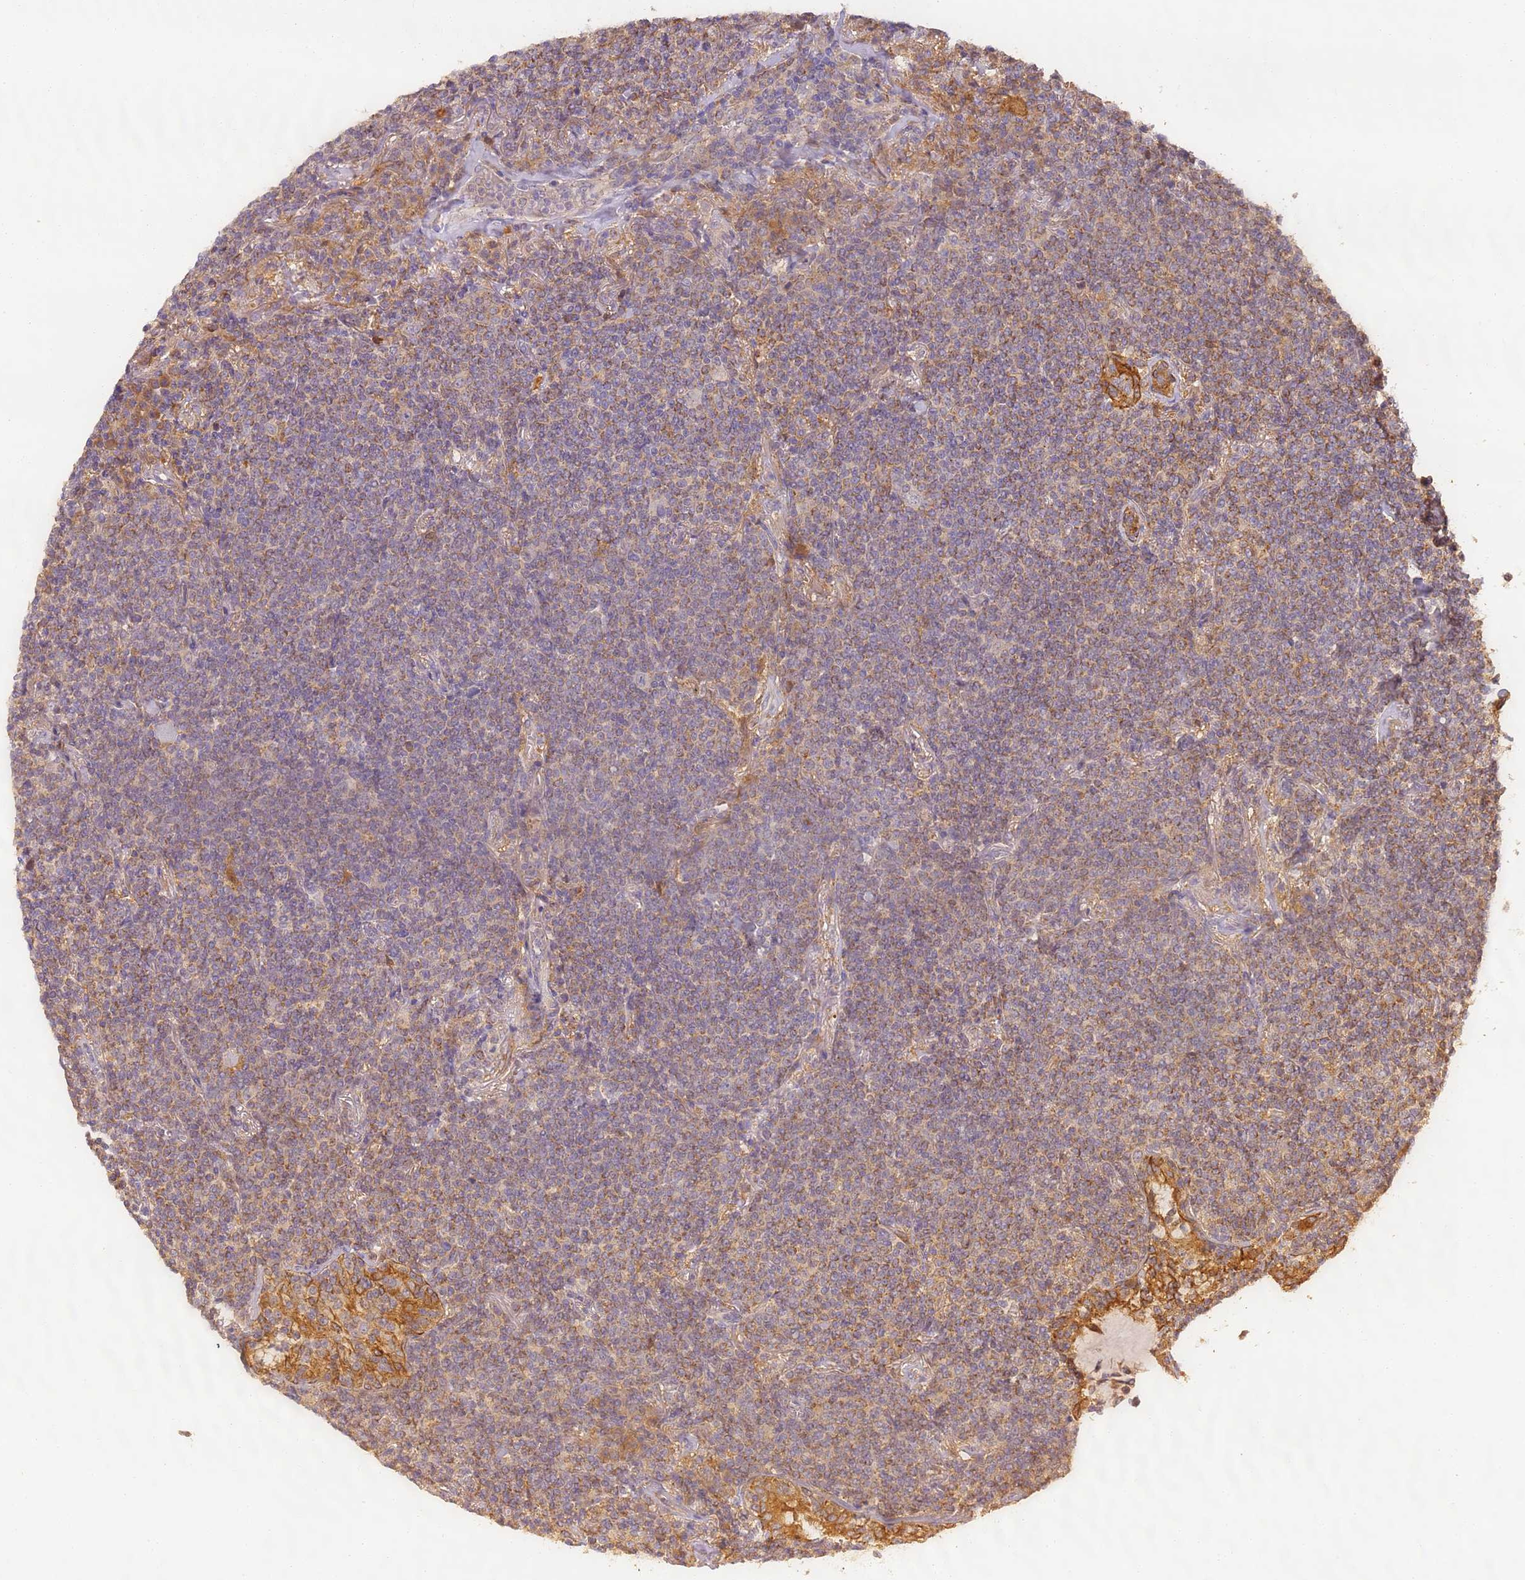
{"staining": {"intensity": "moderate", "quantity": "25%-75%", "location": "cytoplasmic/membranous"}, "tissue": "lymphoma", "cell_type": "Tumor cells", "image_type": "cancer", "snomed": [{"axis": "morphology", "description": "Malignant lymphoma, non-Hodgkin's type, Low grade"}, {"axis": "topography", "description": "Lung"}], "caption": "DAB immunohistochemical staining of malignant lymphoma, non-Hodgkin's type (low-grade) shows moderate cytoplasmic/membranous protein positivity in about 25%-75% of tumor cells.", "gene": "TIGAR", "patient": {"sex": "female", "age": 71}}